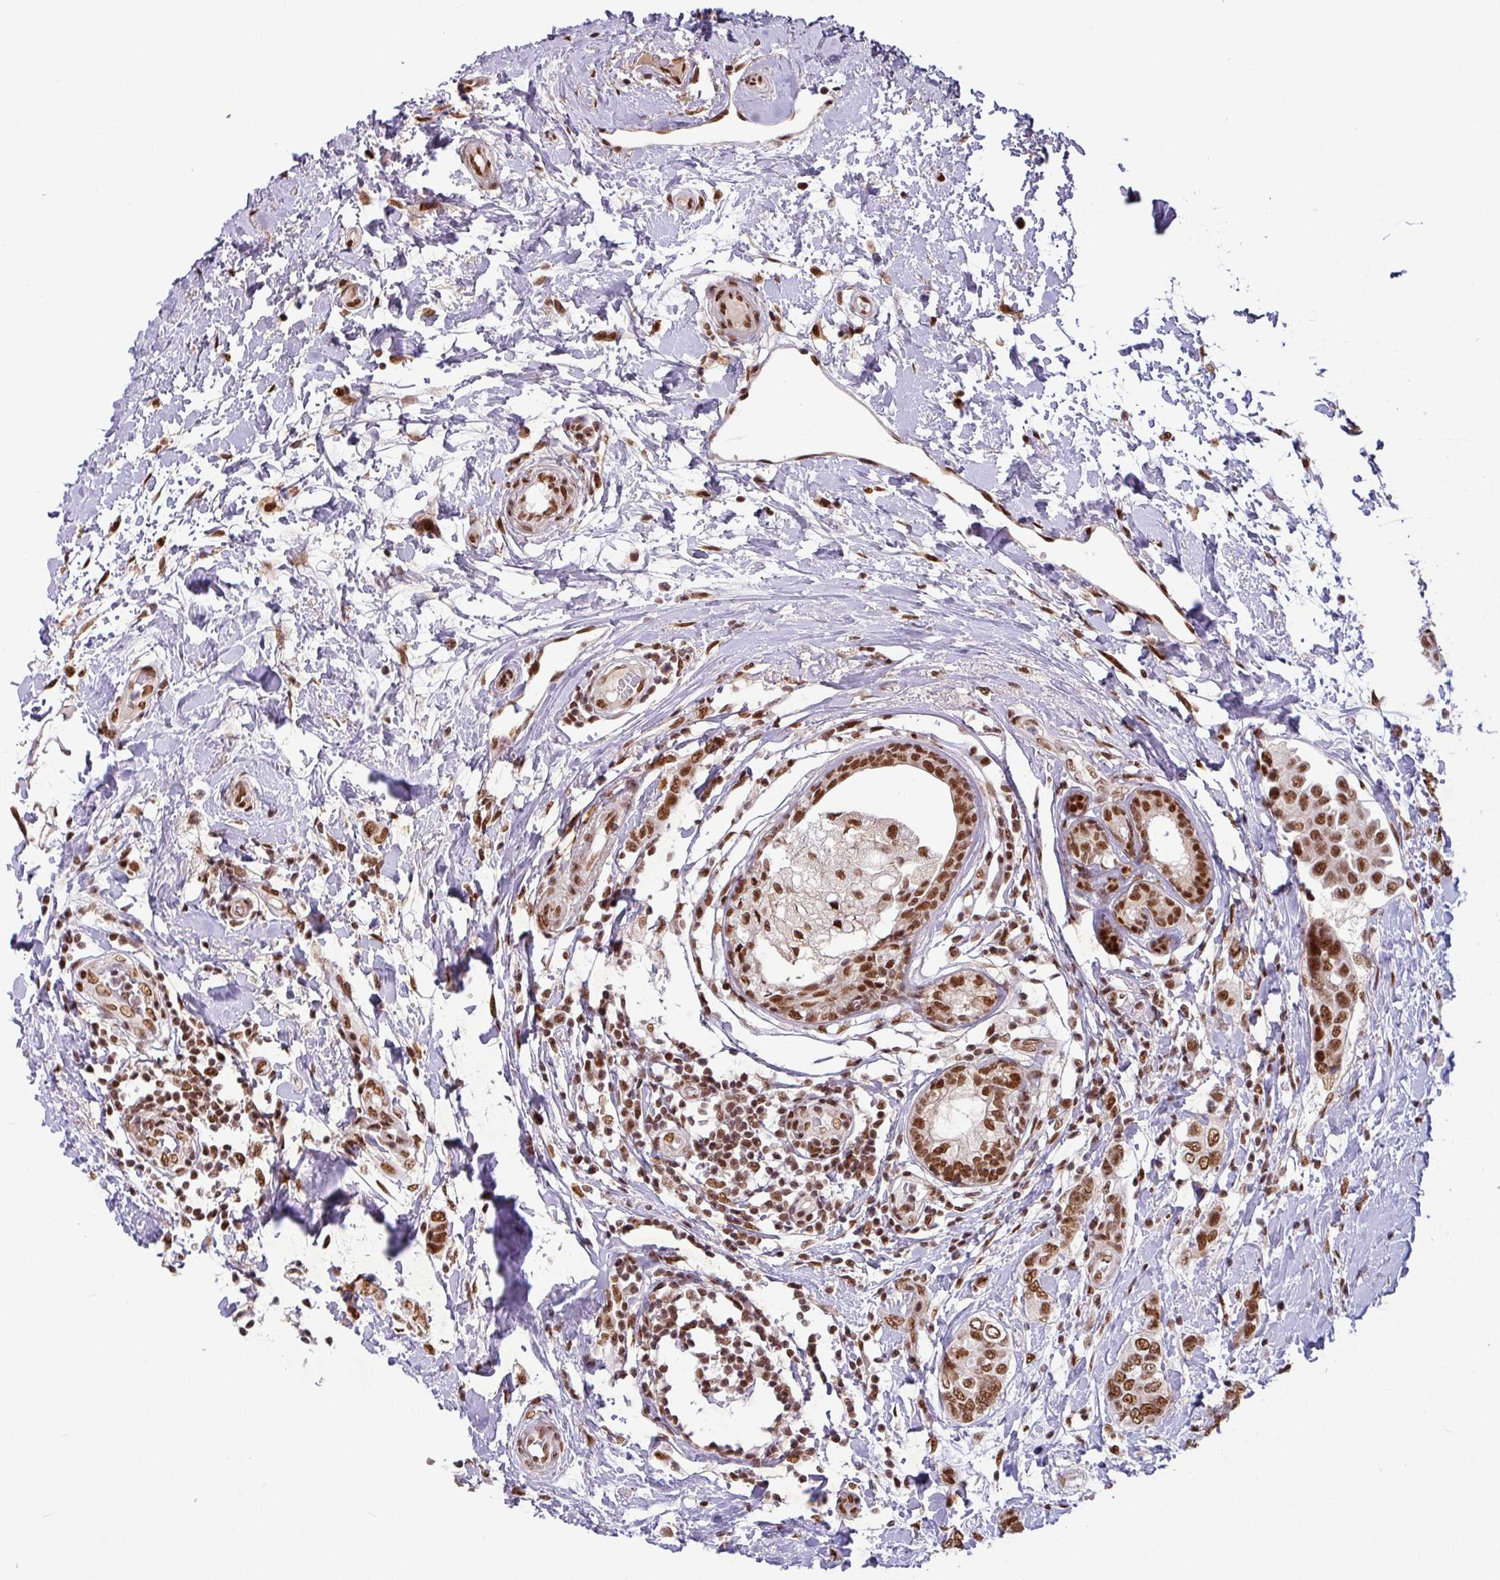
{"staining": {"intensity": "moderate", "quantity": ">75%", "location": "nuclear"}, "tissue": "breast cancer", "cell_type": "Tumor cells", "image_type": "cancer", "snomed": [{"axis": "morphology", "description": "Lobular carcinoma"}, {"axis": "topography", "description": "Breast"}], "caption": "Immunohistochemistry micrograph of breast cancer stained for a protein (brown), which demonstrates medium levels of moderate nuclear positivity in approximately >75% of tumor cells.", "gene": "SRSF2", "patient": {"sex": "female", "age": 51}}